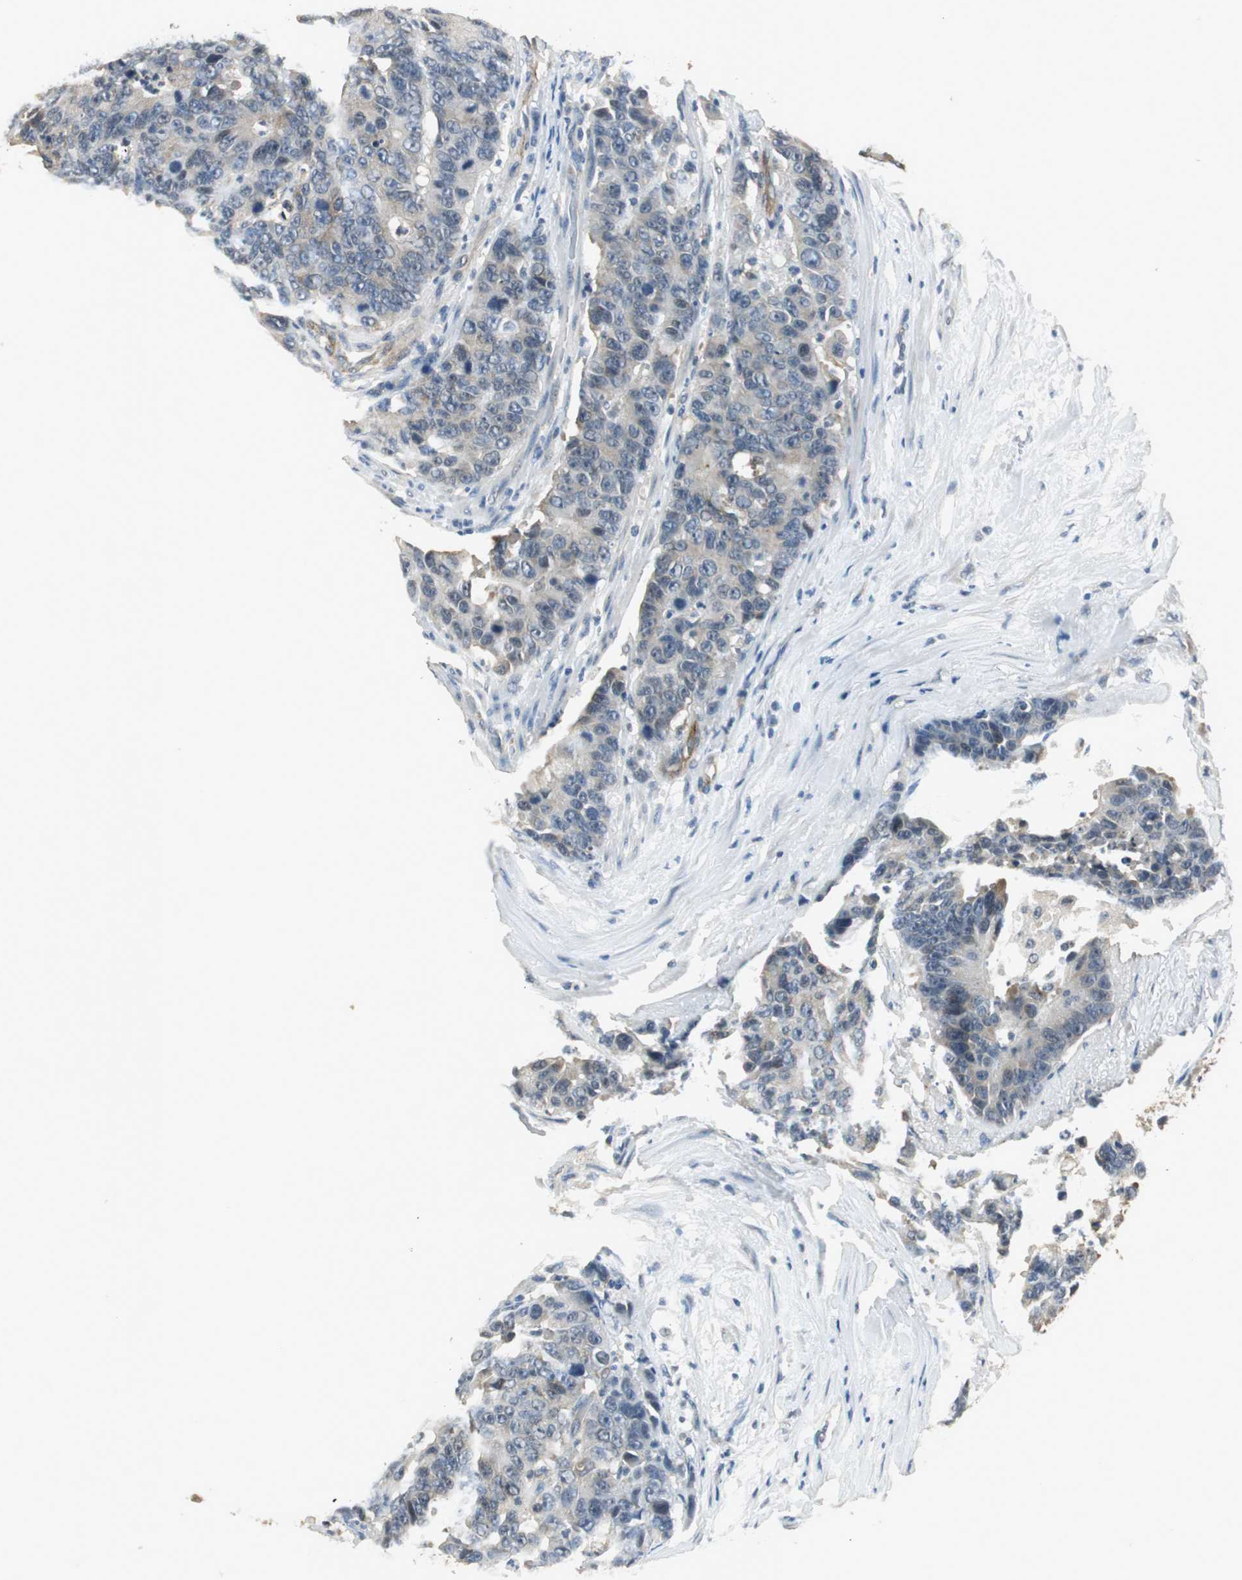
{"staining": {"intensity": "weak", "quantity": "25%-75%", "location": "cytoplasmic/membranous"}, "tissue": "colorectal cancer", "cell_type": "Tumor cells", "image_type": "cancer", "snomed": [{"axis": "morphology", "description": "Adenocarcinoma, NOS"}, {"axis": "topography", "description": "Colon"}], "caption": "Immunohistochemical staining of colorectal cancer shows low levels of weak cytoplasmic/membranous protein expression in approximately 25%-75% of tumor cells. (Brightfield microscopy of DAB IHC at high magnification).", "gene": "PSMB4", "patient": {"sex": "female", "age": 86}}